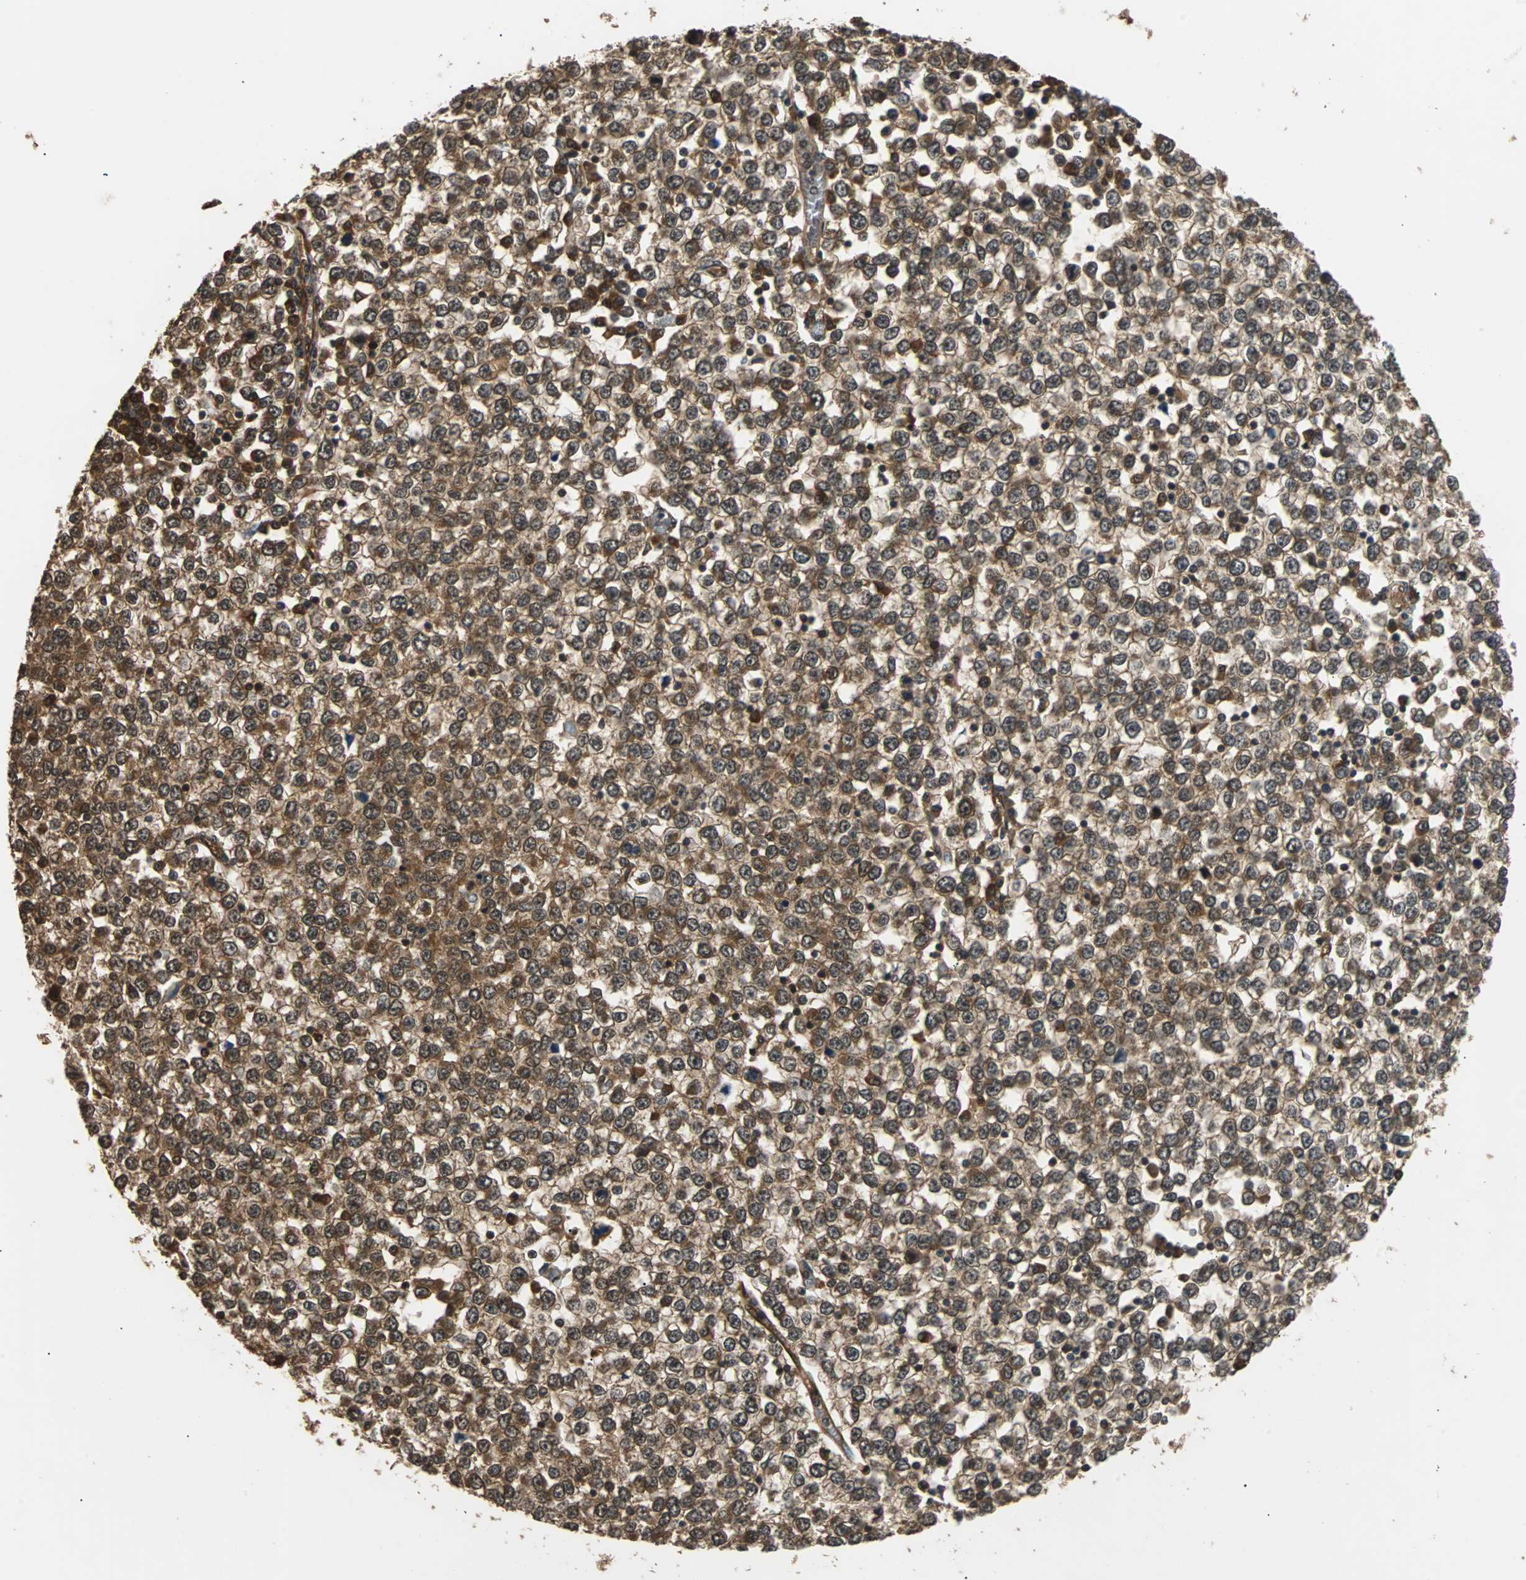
{"staining": {"intensity": "moderate", "quantity": ">75%", "location": "cytoplasmic/membranous,nuclear"}, "tissue": "testis cancer", "cell_type": "Tumor cells", "image_type": "cancer", "snomed": [{"axis": "morphology", "description": "Seminoma, NOS"}, {"axis": "topography", "description": "Testis"}], "caption": "The immunohistochemical stain shows moderate cytoplasmic/membranous and nuclear positivity in tumor cells of testis cancer tissue.", "gene": "PRDX6", "patient": {"sex": "male", "age": 65}}